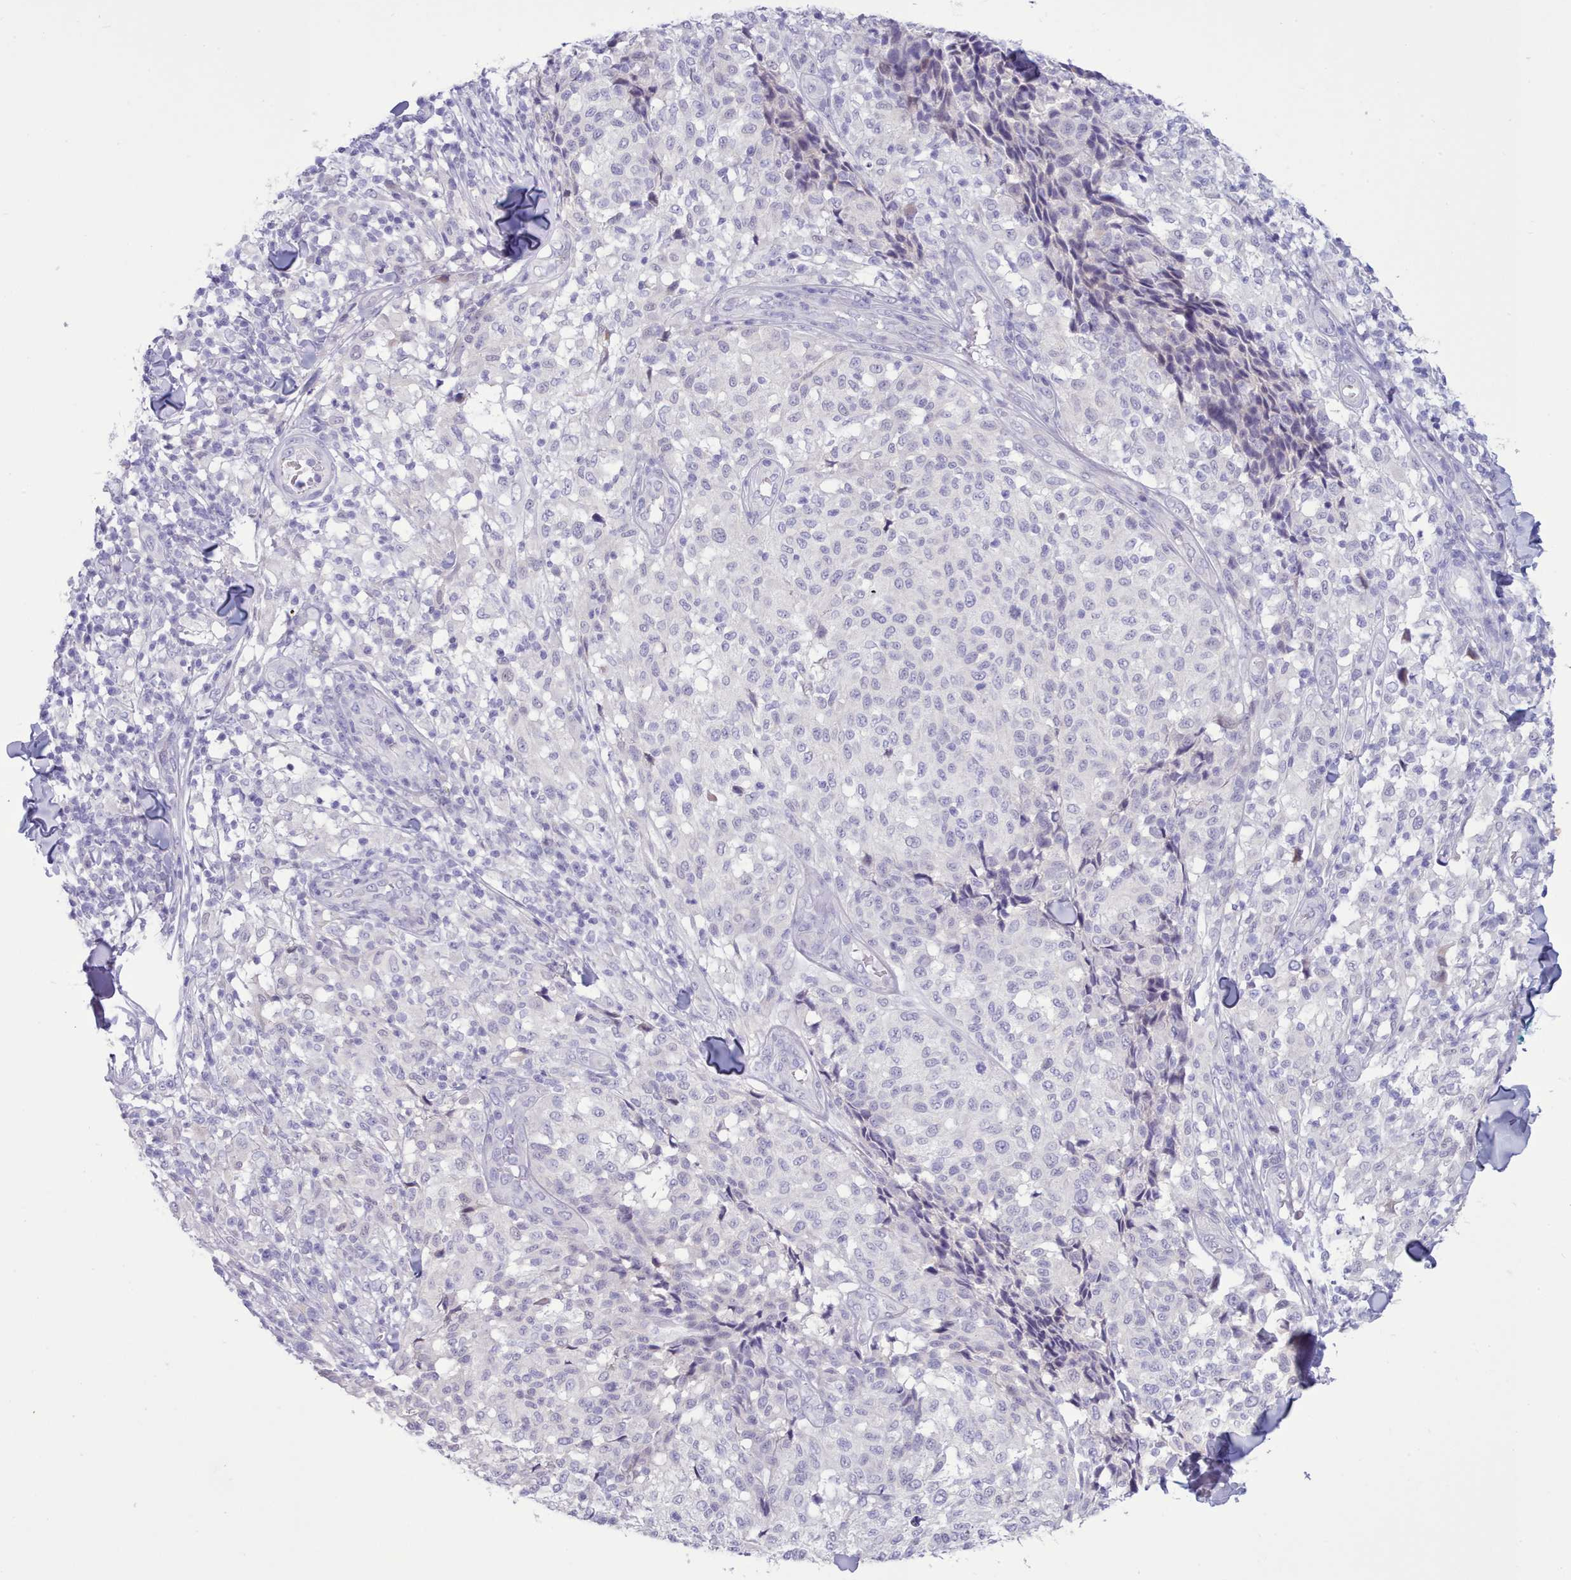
{"staining": {"intensity": "negative", "quantity": "none", "location": "none"}, "tissue": "melanoma", "cell_type": "Tumor cells", "image_type": "cancer", "snomed": [{"axis": "morphology", "description": "Malignant melanoma, NOS"}, {"axis": "topography", "description": "Skin"}], "caption": "A histopathology image of malignant melanoma stained for a protein reveals no brown staining in tumor cells.", "gene": "TMEM253", "patient": {"sex": "male", "age": 66}}